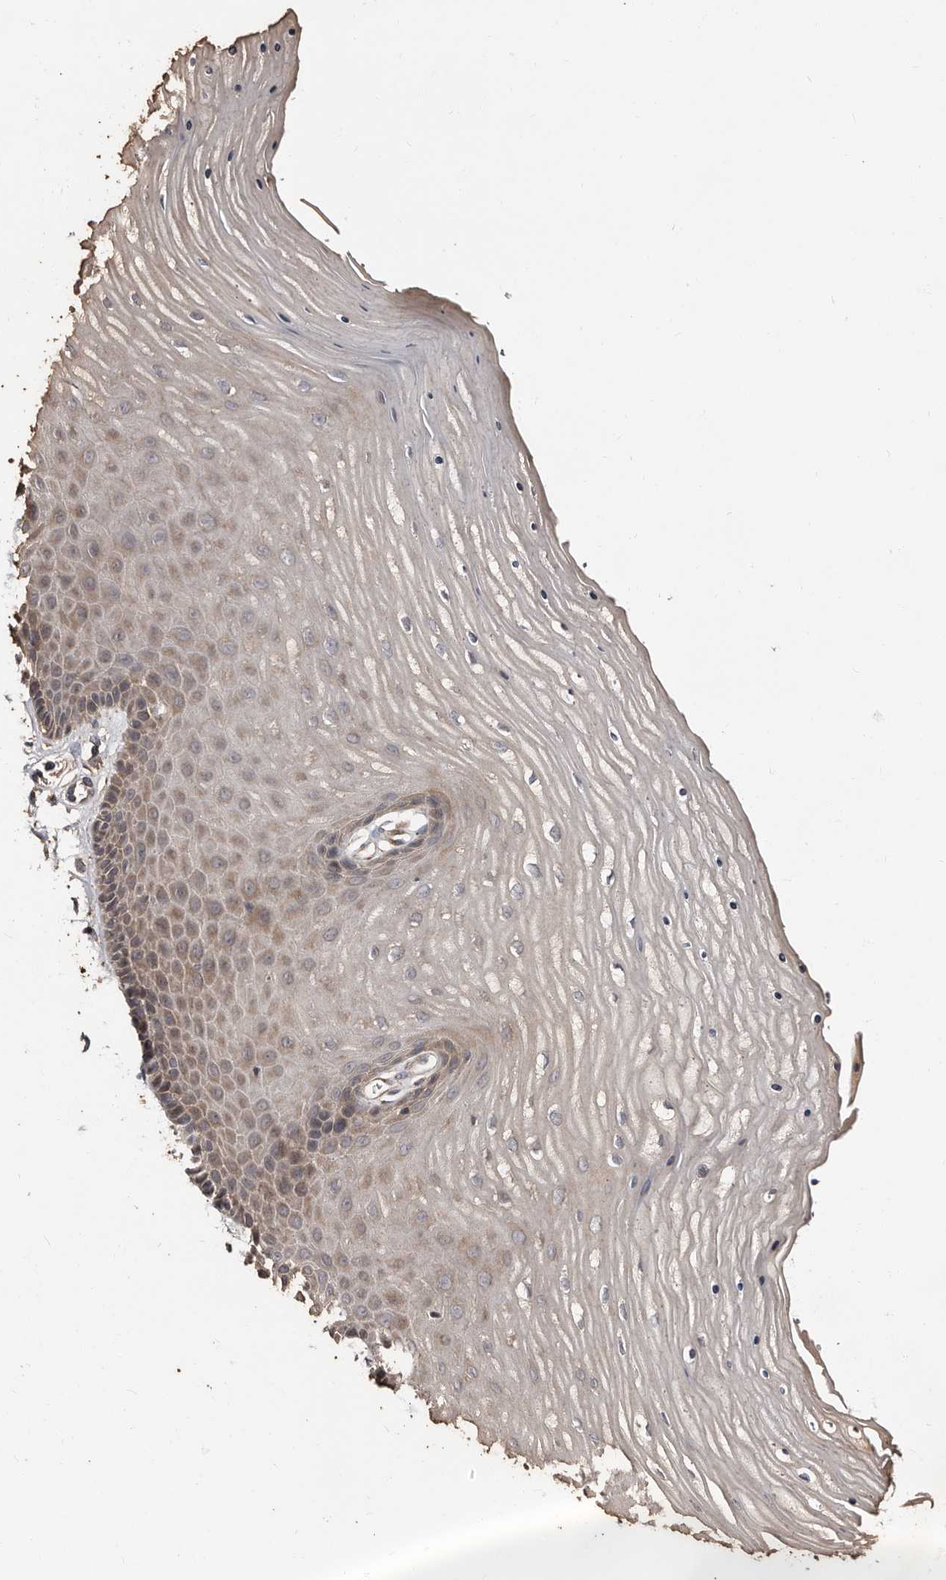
{"staining": {"intensity": "moderate", "quantity": "25%-75%", "location": "cytoplasmic/membranous"}, "tissue": "cervix", "cell_type": "Glandular cells", "image_type": "normal", "snomed": [{"axis": "morphology", "description": "Normal tissue, NOS"}, {"axis": "topography", "description": "Cervix"}], "caption": "DAB (3,3'-diaminobenzidine) immunohistochemical staining of benign cervix displays moderate cytoplasmic/membranous protein expression in approximately 25%-75% of glandular cells. (Brightfield microscopy of DAB IHC at high magnification).", "gene": "TBC1D22B", "patient": {"sex": "female", "age": 55}}